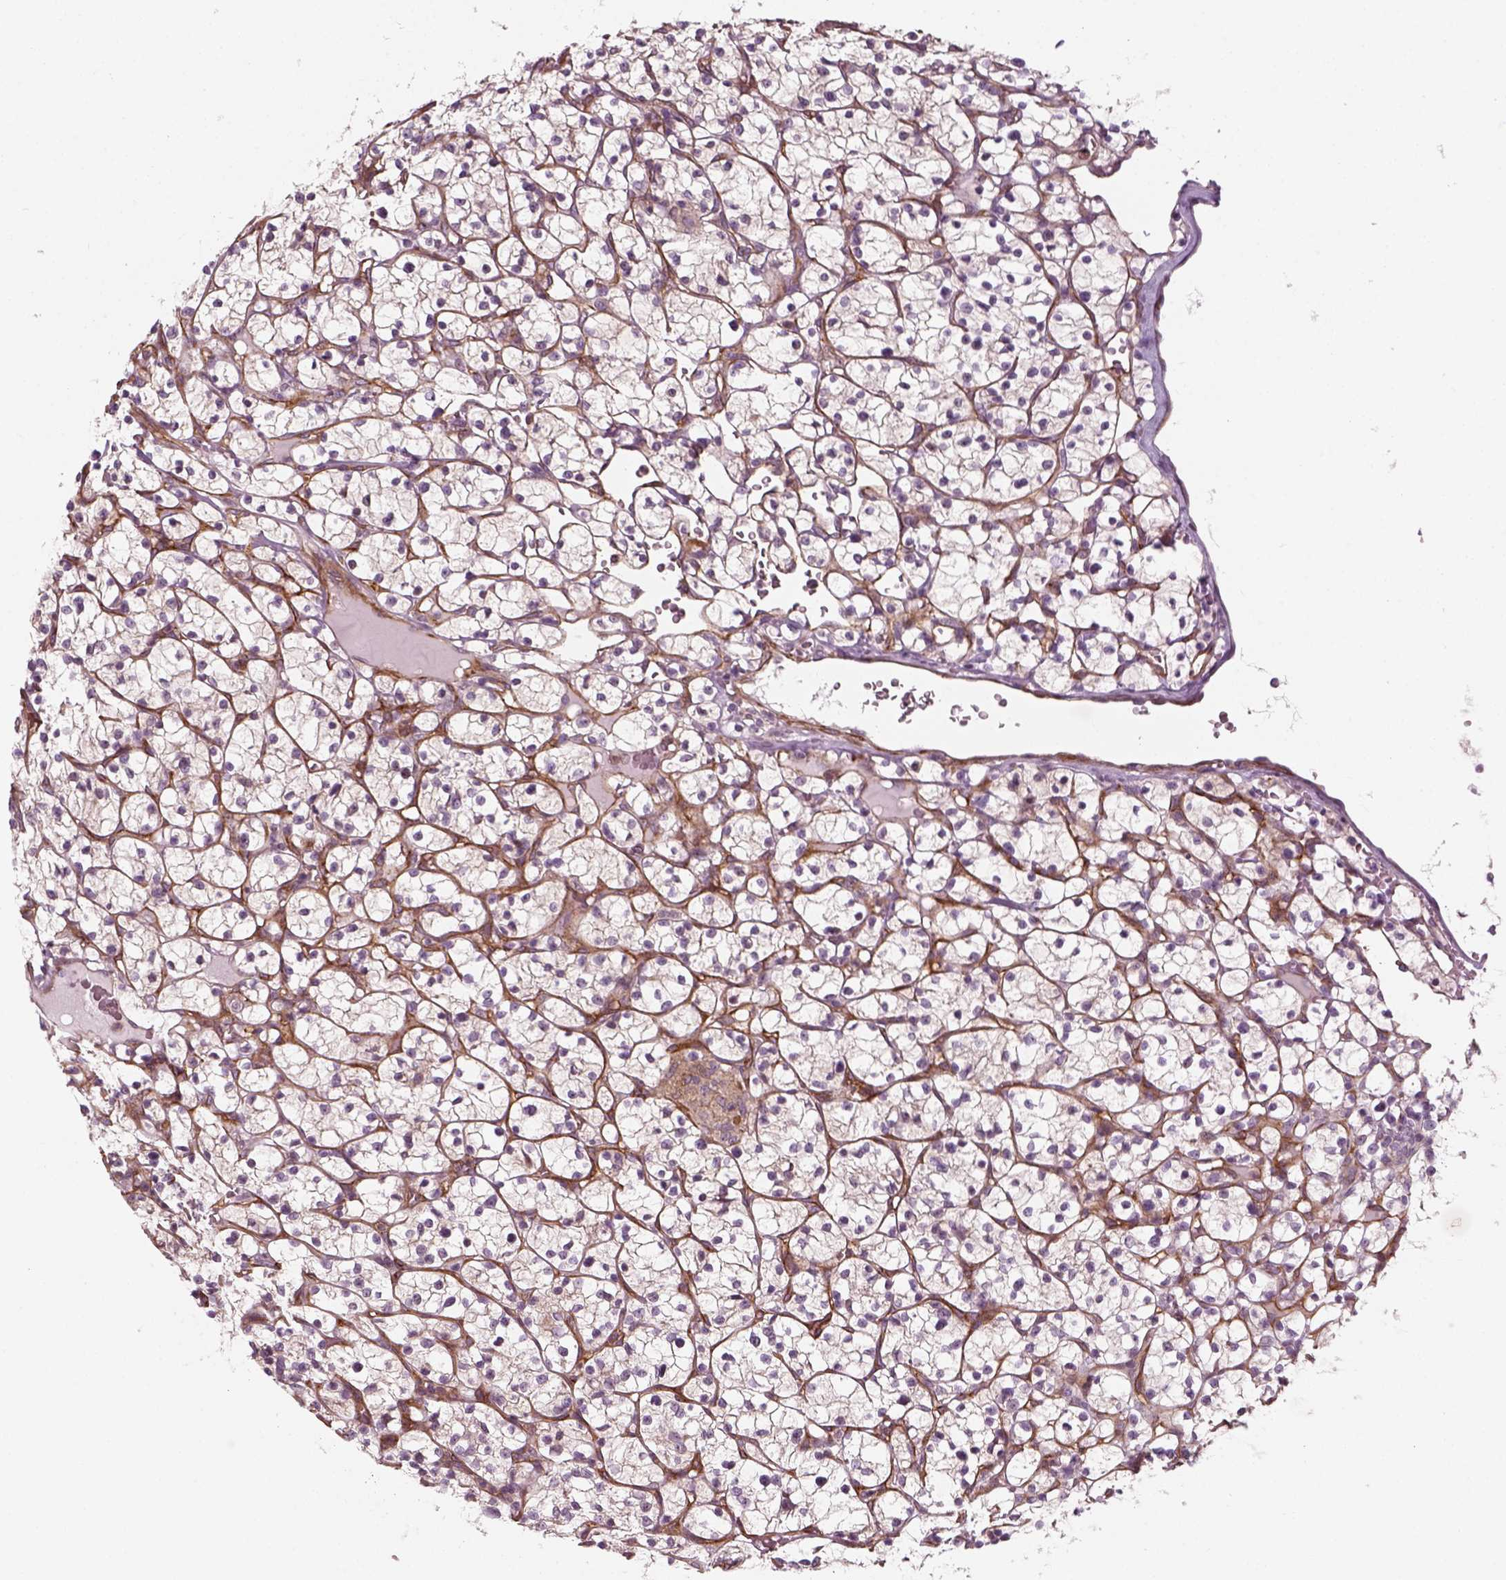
{"staining": {"intensity": "negative", "quantity": "none", "location": "none"}, "tissue": "renal cancer", "cell_type": "Tumor cells", "image_type": "cancer", "snomed": [{"axis": "morphology", "description": "Adenocarcinoma, NOS"}, {"axis": "topography", "description": "Kidney"}], "caption": "Histopathology image shows no significant protein expression in tumor cells of renal cancer.", "gene": "DNASE1L1", "patient": {"sex": "female", "age": 64}}